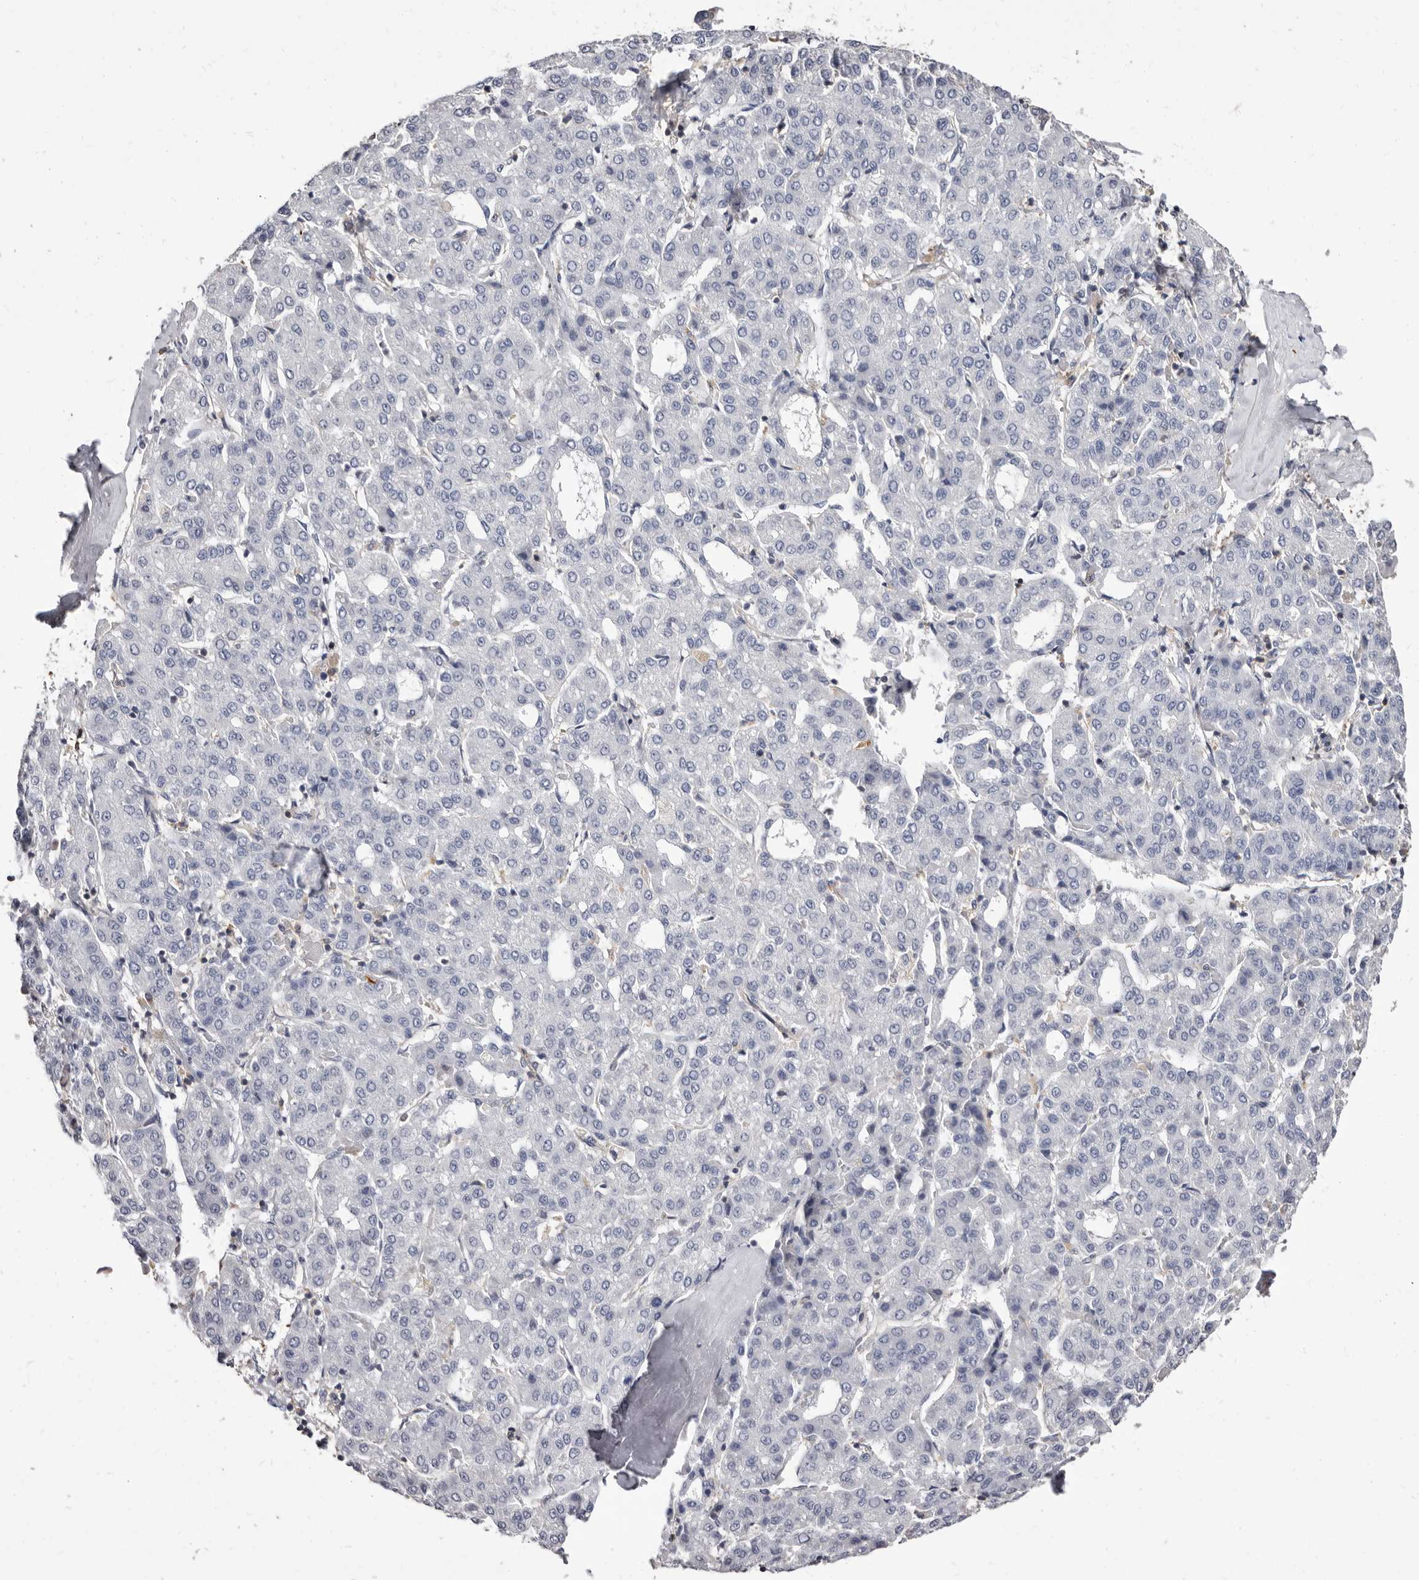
{"staining": {"intensity": "negative", "quantity": "none", "location": "none"}, "tissue": "liver cancer", "cell_type": "Tumor cells", "image_type": "cancer", "snomed": [{"axis": "morphology", "description": "Carcinoma, Hepatocellular, NOS"}, {"axis": "topography", "description": "Liver"}], "caption": "Protein analysis of liver cancer demonstrates no significant positivity in tumor cells.", "gene": "NIBAN1", "patient": {"sex": "male", "age": 65}}